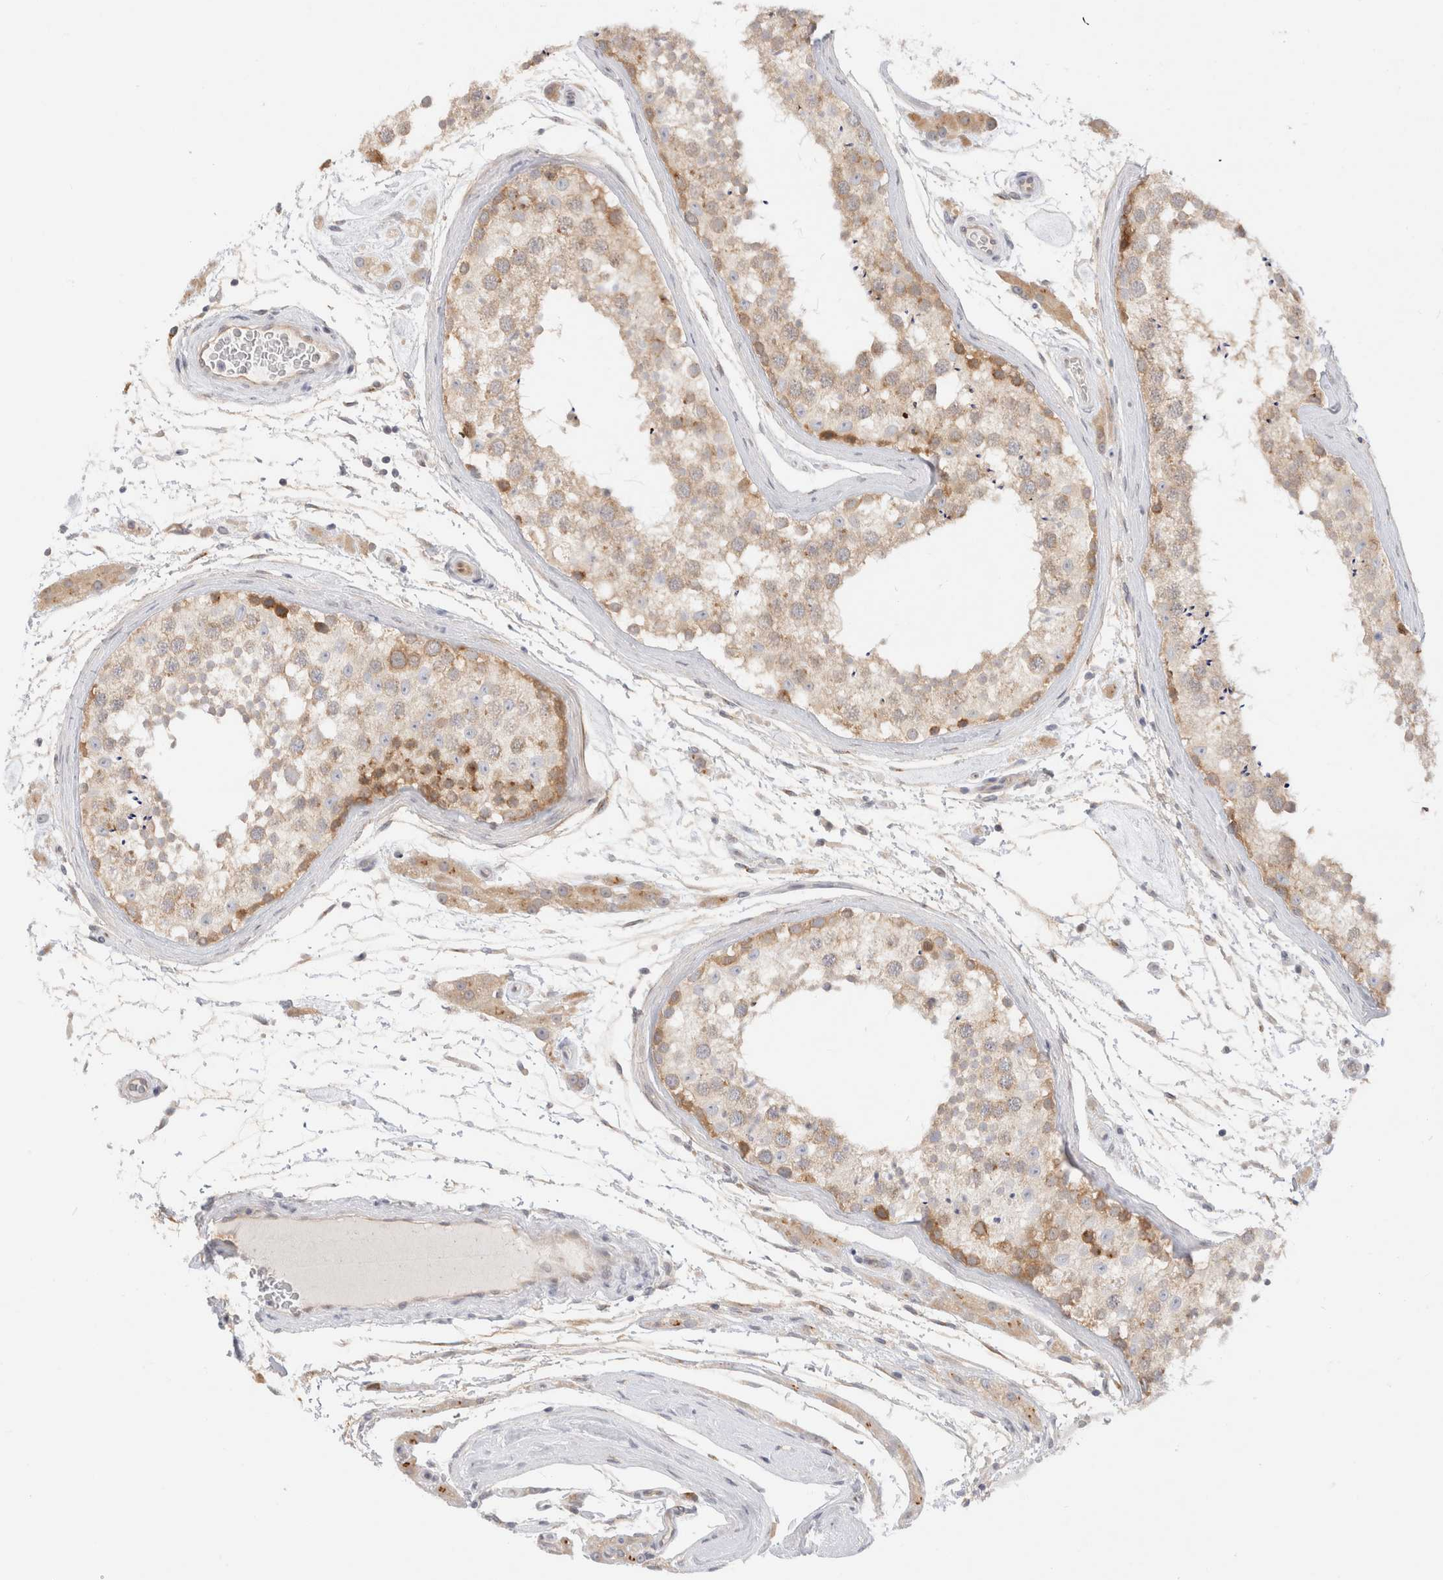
{"staining": {"intensity": "moderate", "quantity": "25%-75%", "location": "cytoplasmic/membranous"}, "tissue": "testis", "cell_type": "Cells in seminiferous ducts", "image_type": "normal", "snomed": [{"axis": "morphology", "description": "Normal tissue, NOS"}, {"axis": "topography", "description": "Testis"}], "caption": "Testis stained with DAB immunohistochemistry shows medium levels of moderate cytoplasmic/membranous positivity in about 25%-75% of cells in seminiferous ducts. (DAB IHC, brown staining for protein, blue staining for nuclei).", "gene": "EFCAB13", "patient": {"sex": "male", "age": 46}}